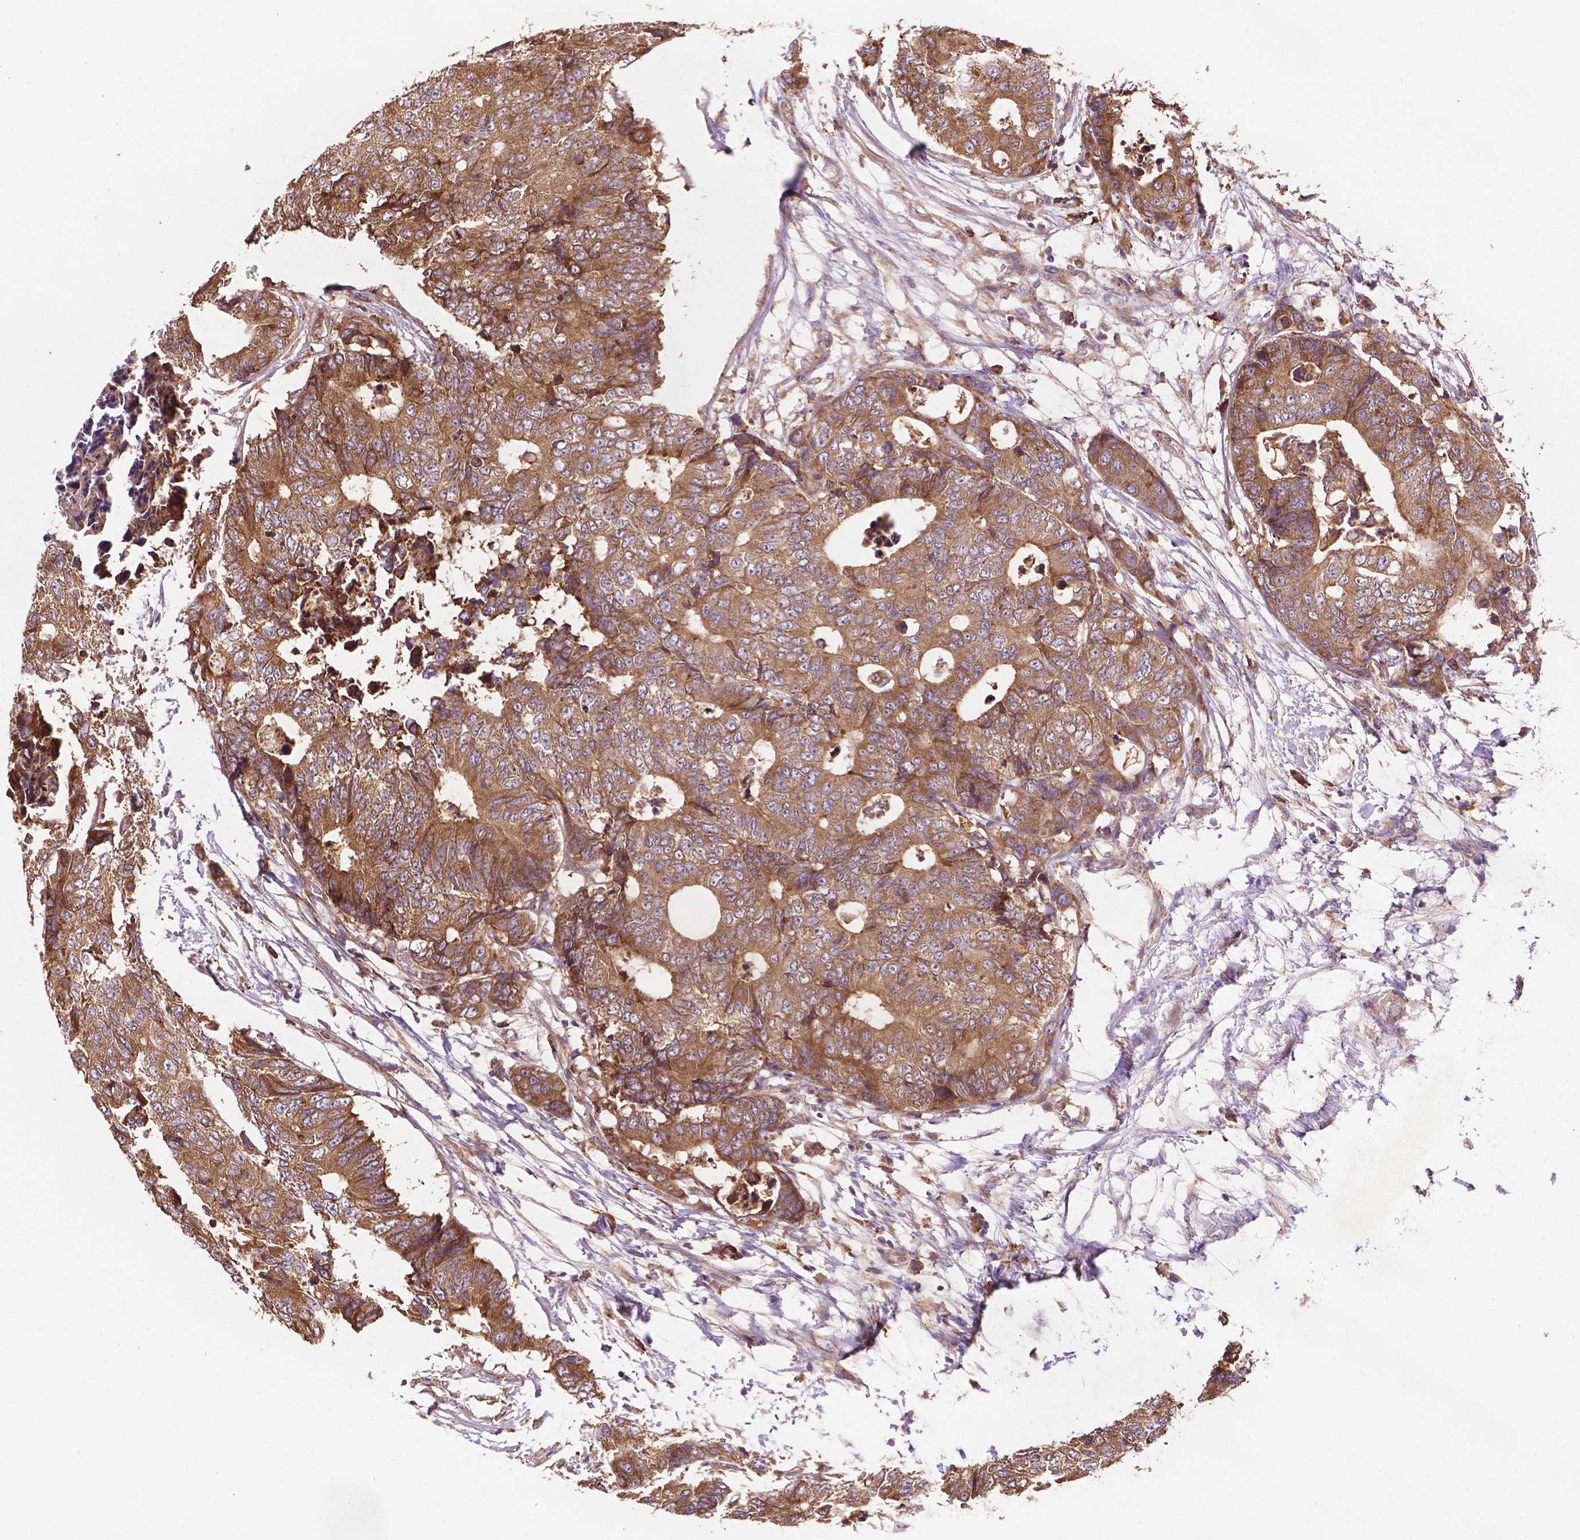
{"staining": {"intensity": "moderate", "quantity": ">75%", "location": "cytoplasmic/membranous"}, "tissue": "colorectal cancer", "cell_type": "Tumor cells", "image_type": "cancer", "snomed": [{"axis": "morphology", "description": "Adenocarcinoma, NOS"}, {"axis": "topography", "description": "Colon"}], "caption": "Immunohistochemical staining of adenocarcinoma (colorectal) exhibits moderate cytoplasmic/membranous protein positivity in about >75% of tumor cells.", "gene": "CCDC71L", "patient": {"sex": "female", "age": 48}}